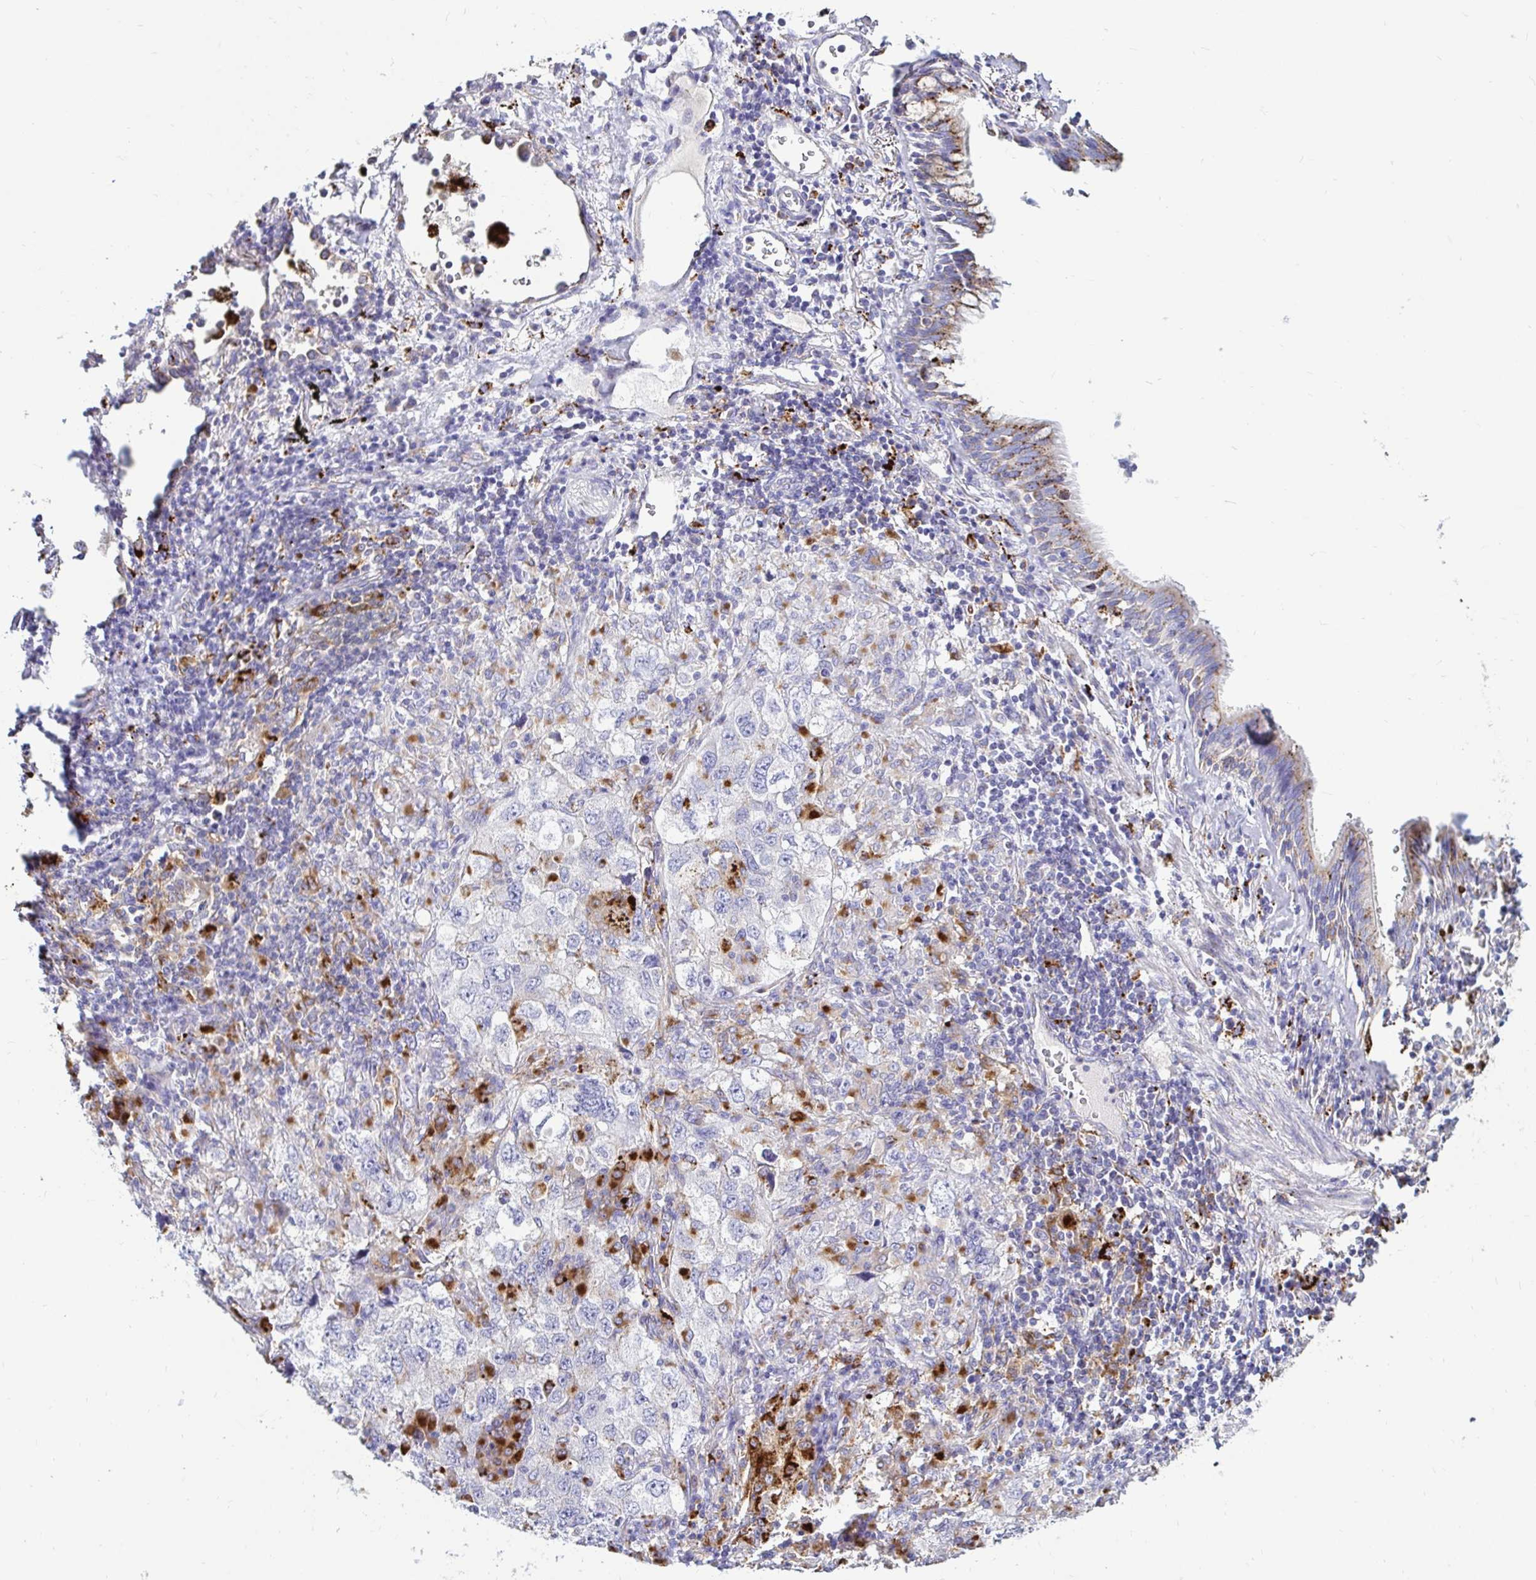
{"staining": {"intensity": "negative", "quantity": "none", "location": "none"}, "tissue": "lung cancer", "cell_type": "Tumor cells", "image_type": "cancer", "snomed": [{"axis": "morphology", "description": "Adenocarcinoma, NOS"}, {"axis": "topography", "description": "Lung"}], "caption": "The photomicrograph reveals no staining of tumor cells in lung cancer. (Brightfield microscopy of DAB (3,3'-diaminobenzidine) immunohistochemistry (IHC) at high magnification).", "gene": "FUCA1", "patient": {"sex": "female", "age": 57}}